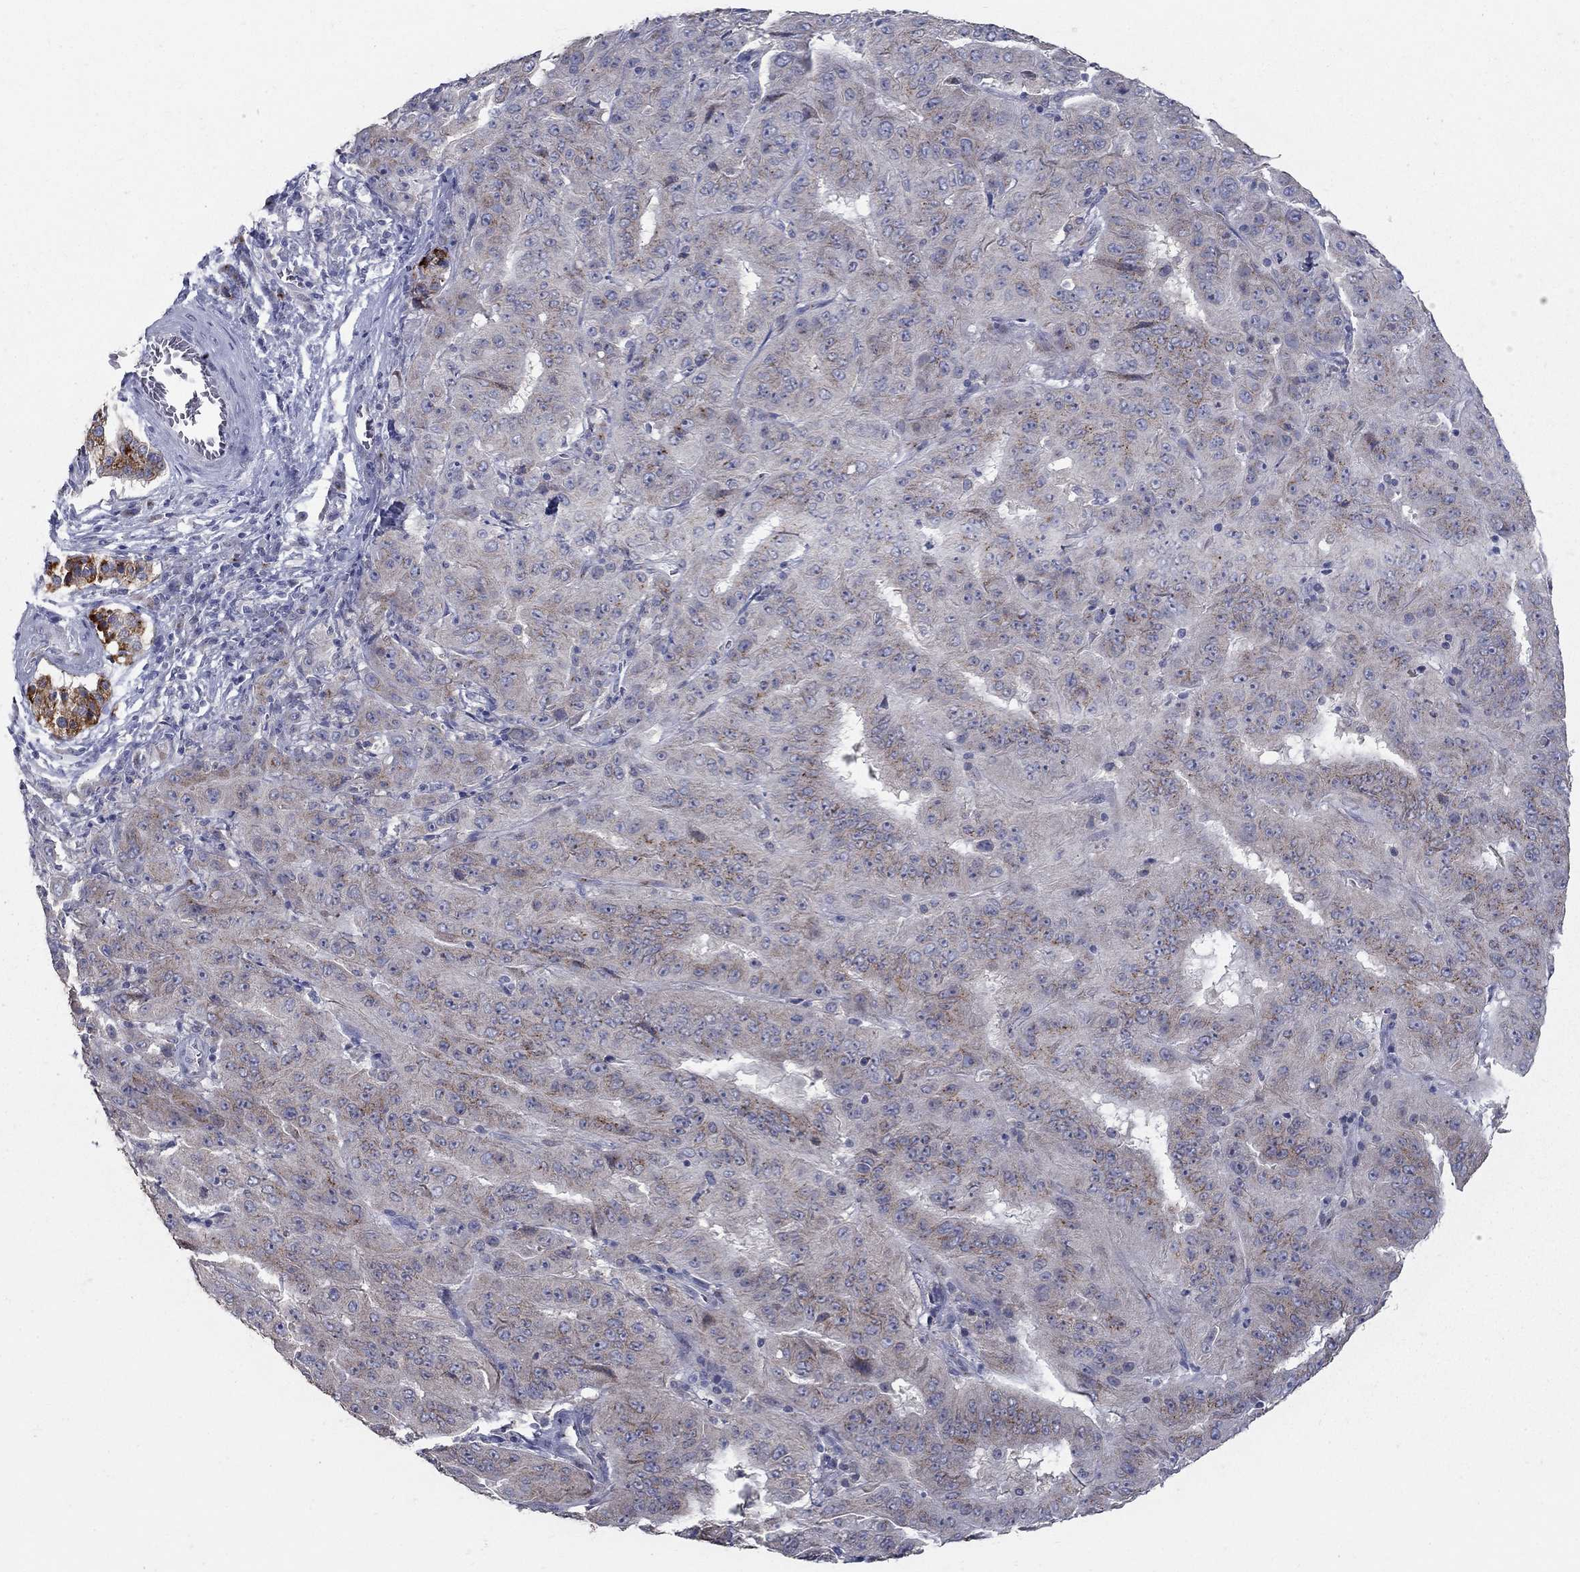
{"staining": {"intensity": "moderate", "quantity": "<25%", "location": "cytoplasmic/membranous"}, "tissue": "pancreatic cancer", "cell_type": "Tumor cells", "image_type": "cancer", "snomed": [{"axis": "morphology", "description": "Adenocarcinoma, NOS"}, {"axis": "topography", "description": "Pancreas"}], "caption": "IHC staining of pancreatic cancer, which shows low levels of moderate cytoplasmic/membranous positivity in approximately <25% of tumor cells indicating moderate cytoplasmic/membranous protein expression. The staining was performed using DAB (brown) for protein detection and nuclei were counterstained in hematoxylin (blue).", "gene": "KIAA0319L", "patient": {"sex": "male", "age": 63}}